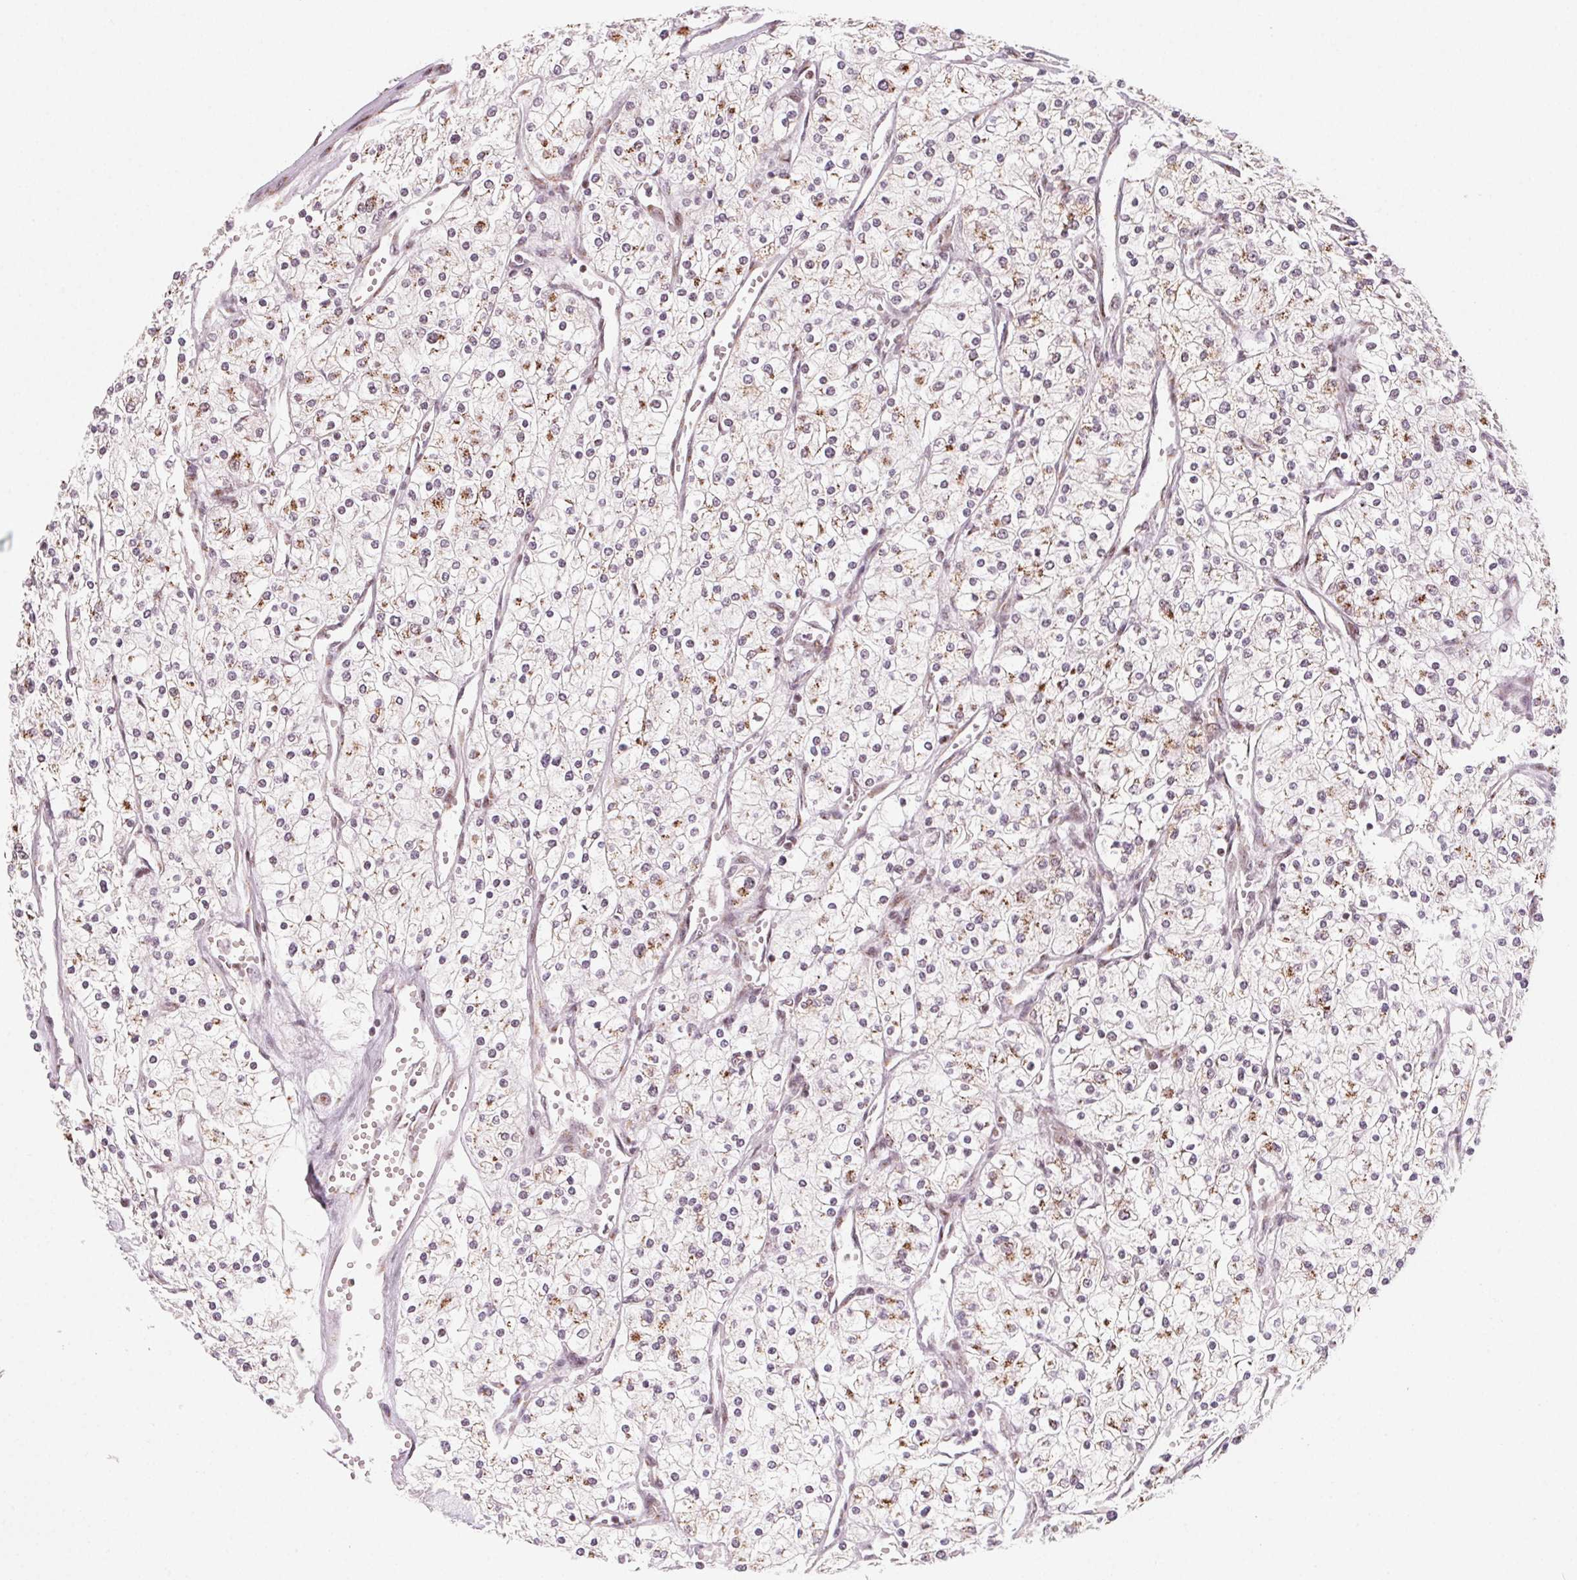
{"staining": {"intensity": "moderate", "quantity": "25%-75%", "location": "cytoplasmic/membranous"}, "tissue": "renal cancer", "cell_type": "Tumor cells", "image_type": "cancer", "snomed": [{"axis": "morphology", "description": "Adenocarcinoma, NOS"}, {"axis": "topography", "description": "Kidney"}], "caption": "Renal cancer was stained to show a protein in brown. There is medium levels of moderate cytoplasmic/membranous positivity in about 25%-75% of tumor cells. The staining was performed using DAB, with brown indicating positive protein expression. Nuclei are stained blue with hematoxylin.", "gene": "TOPORS", "patient": {"sex": "male", "age": 80}}